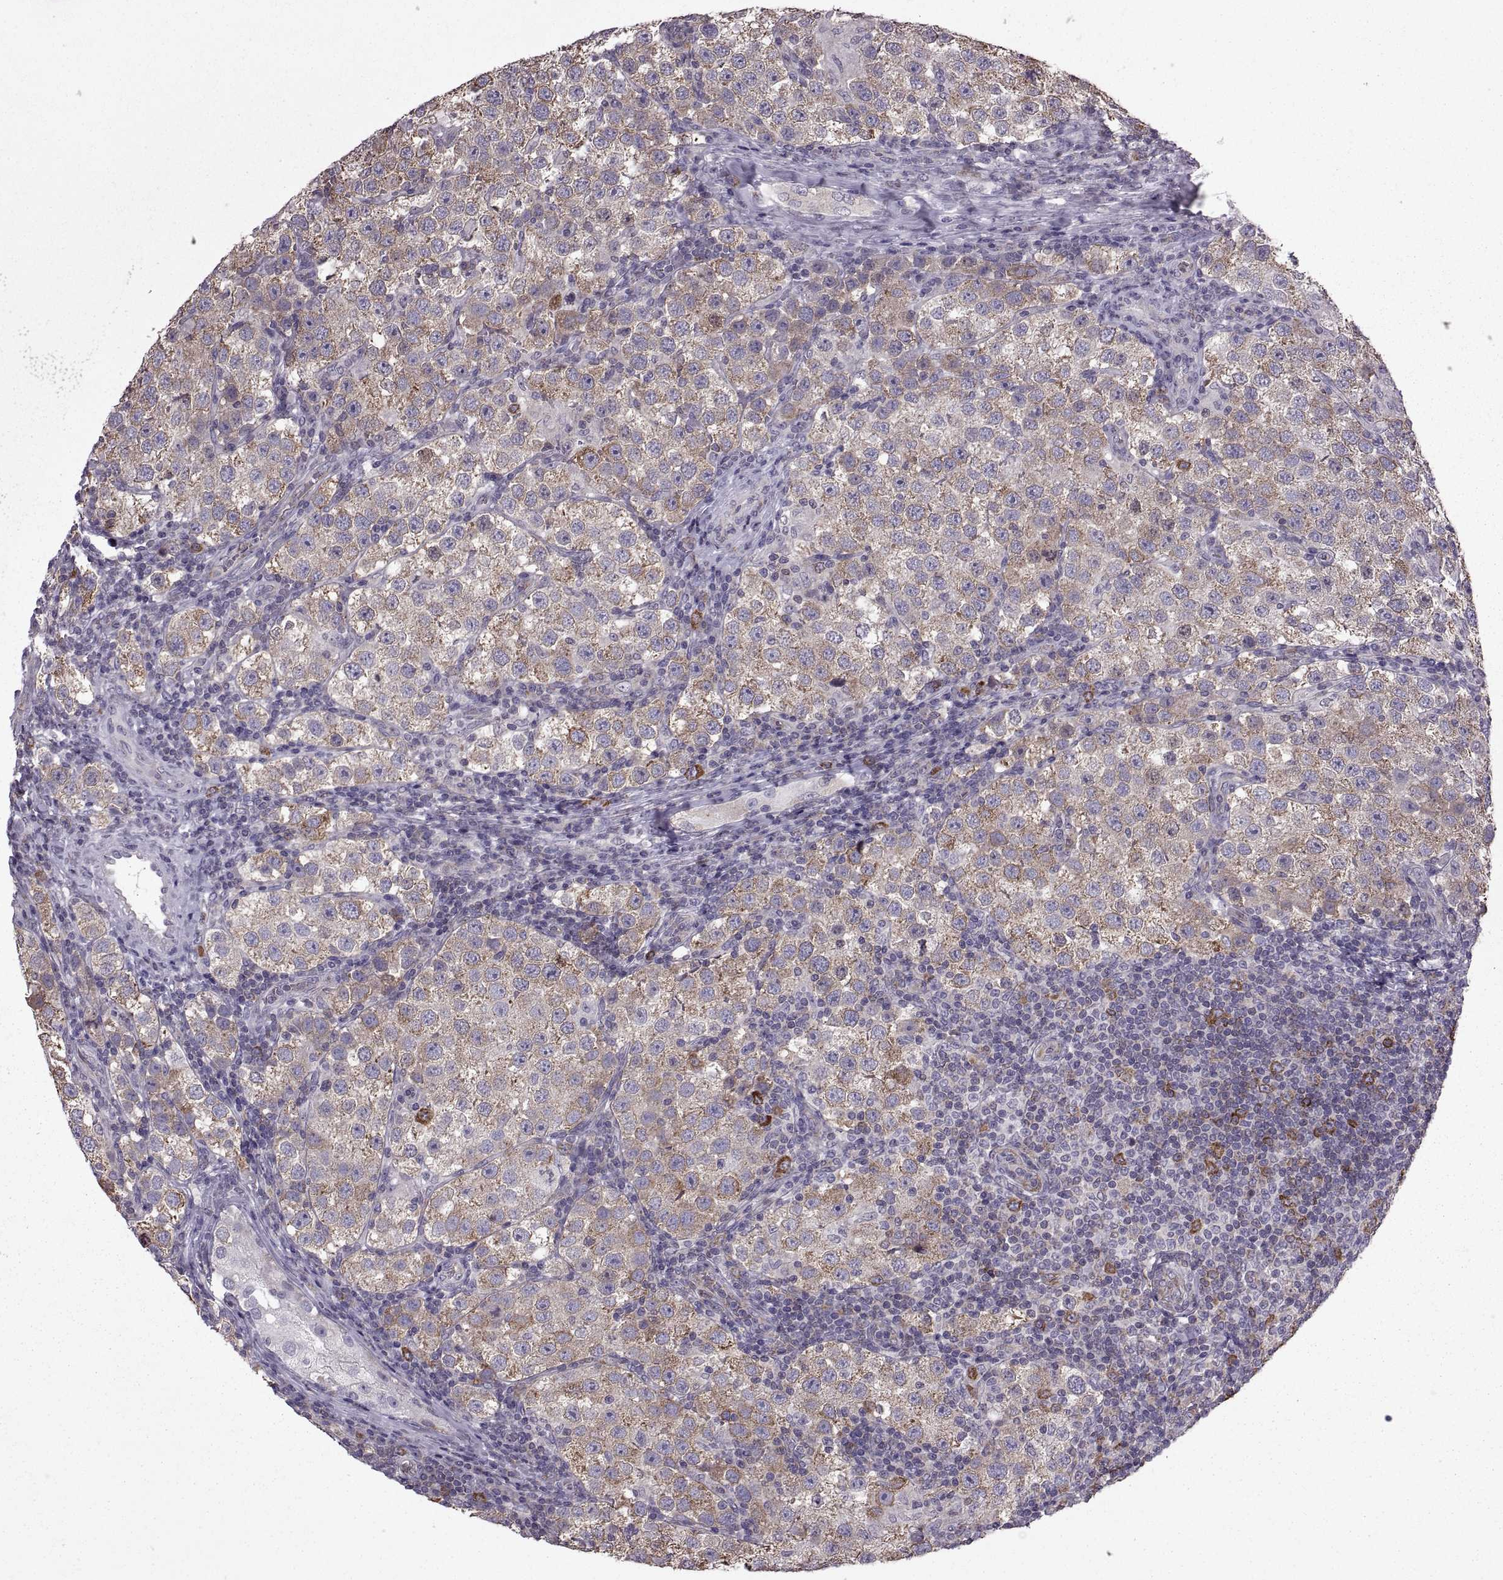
{"staining": {"intensity": "moderate", "quantity": ">75%", "location": "cytoplasmic/membranous"}, "tissue": "testis cancer", "cell_type": "Tumor cells", "image_type": "cancer", "snomed": [{"axis": "morphology", "description": "Seminoma, NOS"}, {"axis": "topography", "description": "Testis"}], "caption": "Protein staining of testis seminoma tissue displays moderate cytoplasmic/membranous staining in approximately >75% of tumor cells.", "gene": "PABPC1", "patient": {"sex": "male", "age": 37}}